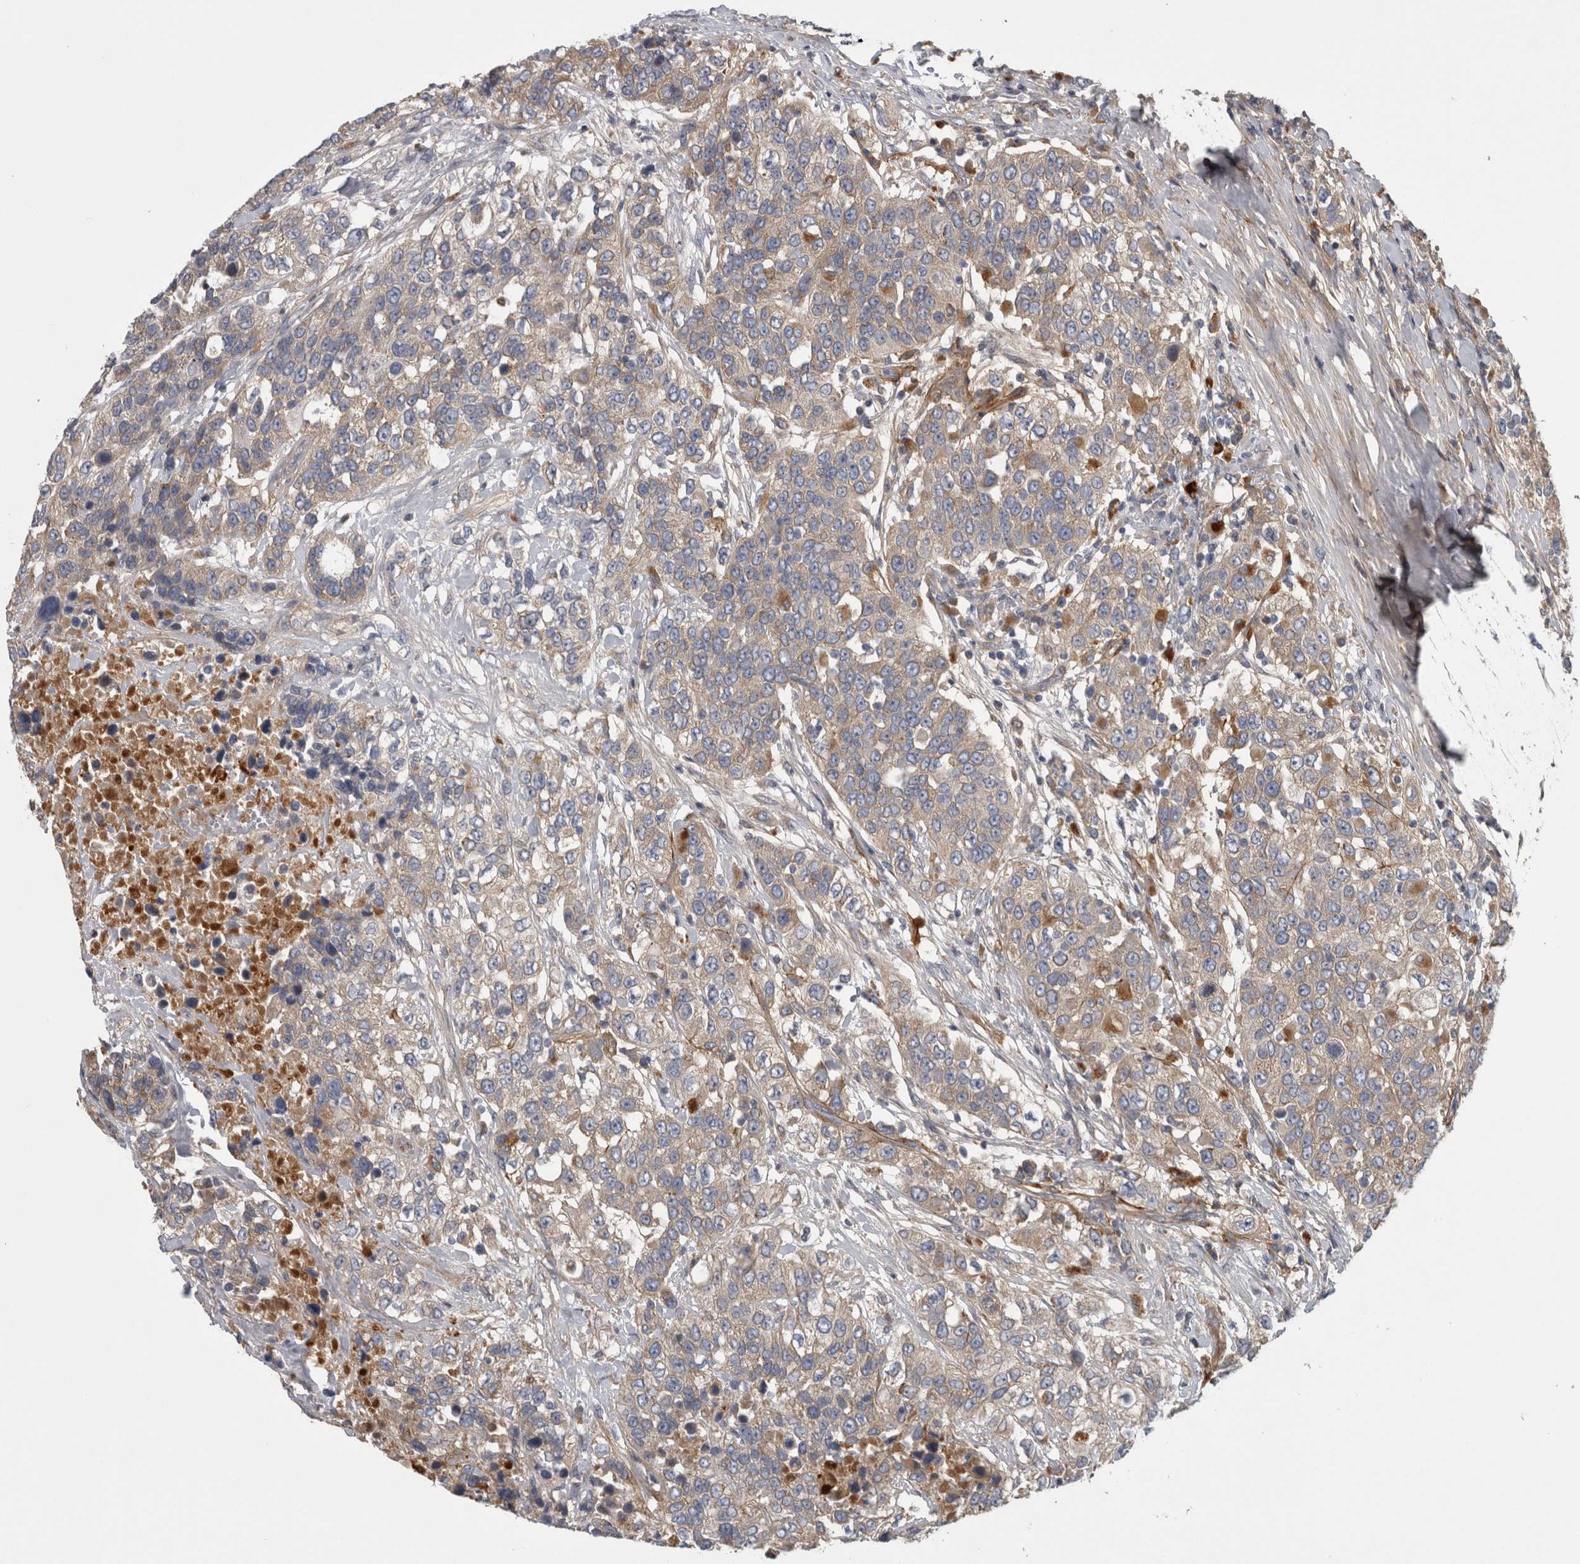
{"staining": {"intensity": "weak", "quantity": "25%-75%", "location": "cytoplasmic/membranous"}, "tissue": "urothelial cancer", "cell_type": "Tumor cells", "image_type": "cancer", "snomed": [{"axis": "morphology", "description": "Urothelial carcinoma, High grade"}, {"axis": "topography", "description": "Urinary bladder"}], "caption": "Protein staining by IHC displays weak cytoplasmic/membranous positivity in approximately 25%-75% of tumor cells in high-grade urothelial carcinoma. The protein is shown in brown color, while the nuclei are stained blue.", "gene": "ATXN2", "patient": {"sex": "female", "age": 80}}